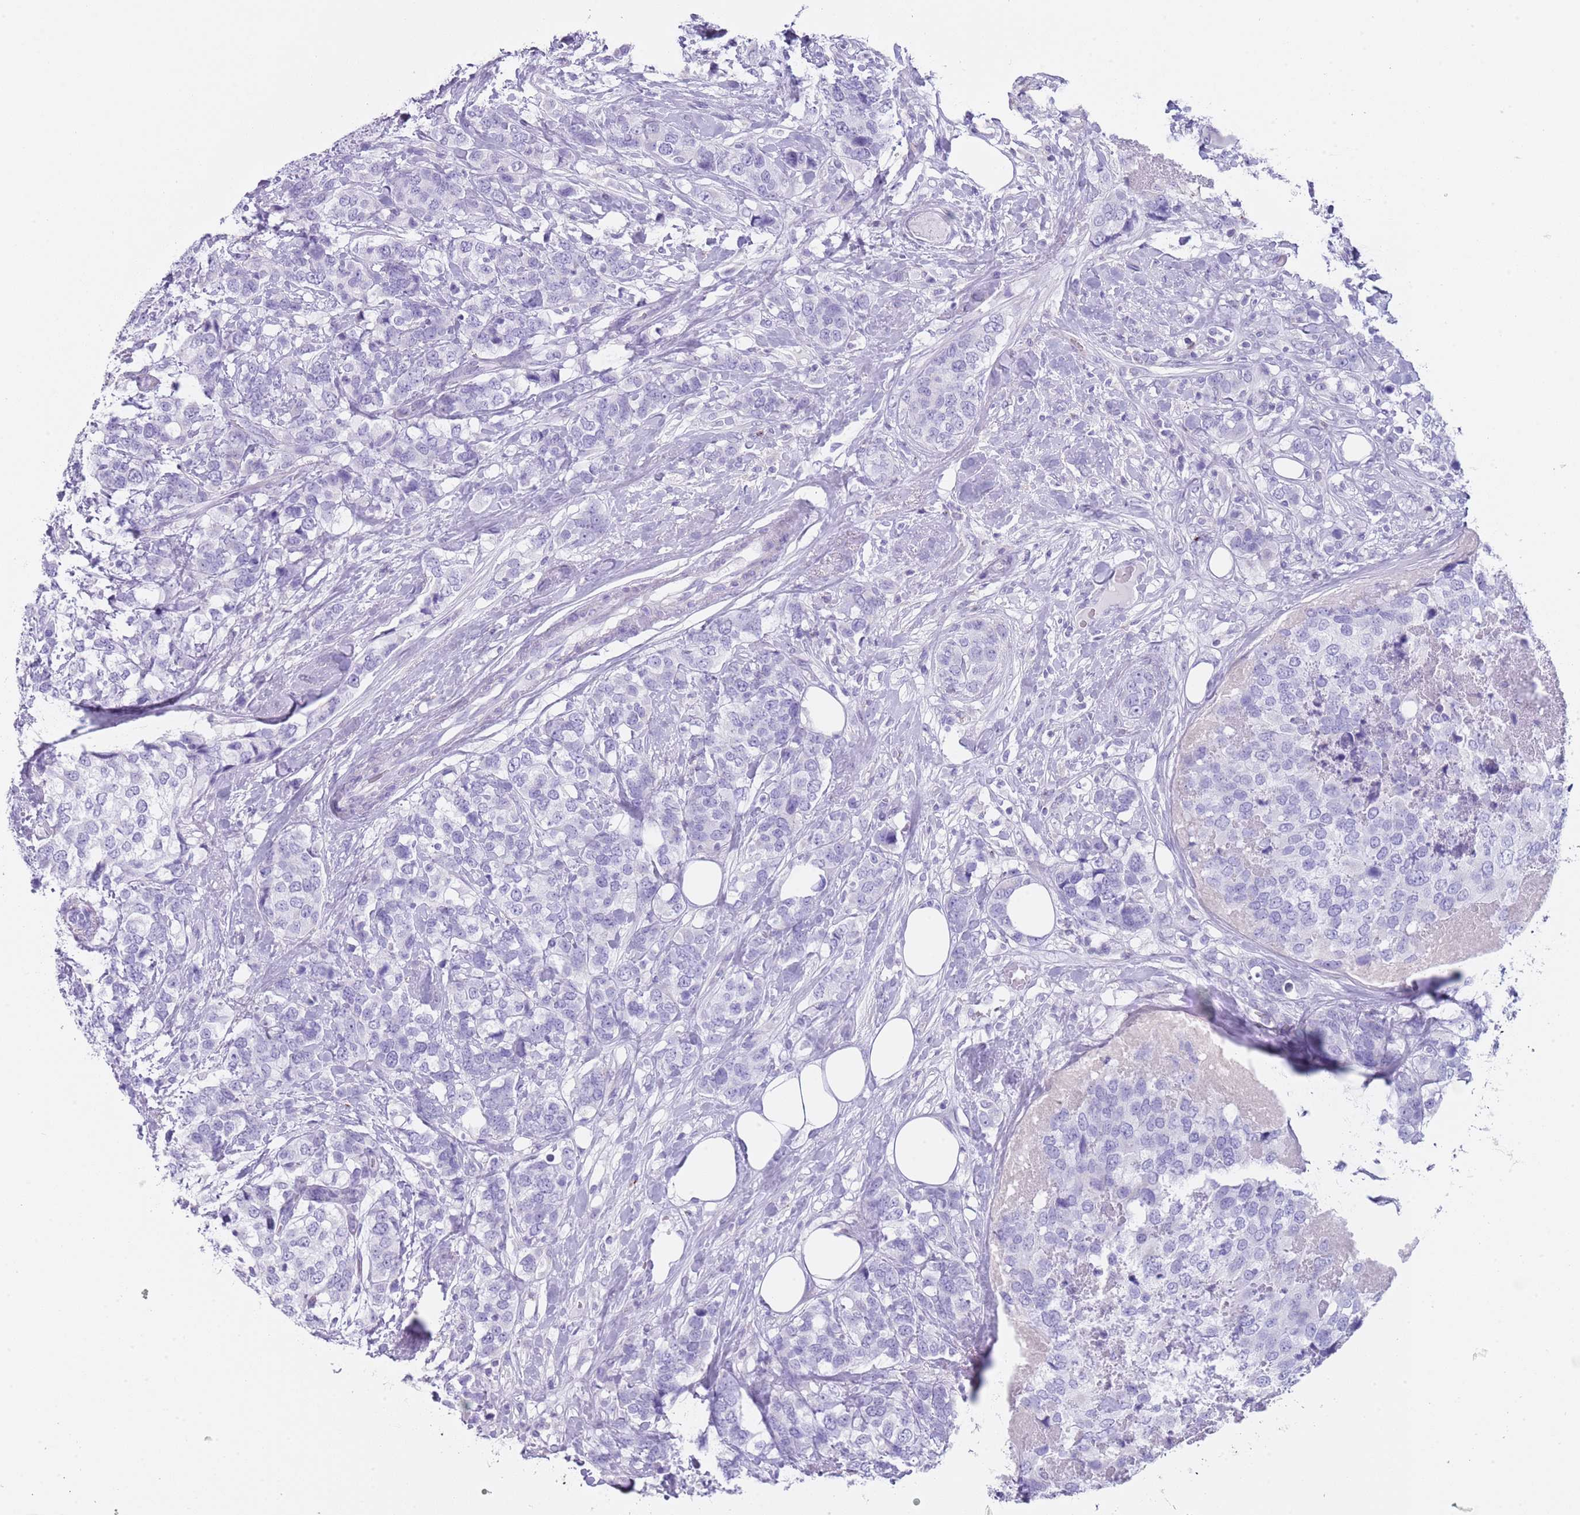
{"staining": {"intensity": "negative", "quantity": "none", "location": "none"}, "tissue": "breast cancer", "cell_type": "Tumor cells", "image_type": "cancer", "snomed": [{"axis": "morphology", "description": "Lobular carcinoma"}, {"axis": "topography", "description": "Breast"}], "caption": "A histopathology image of human breast cancer is negative for staining in tumor cells.", "gene": "NBPF20", "patient": {"sex": "female", "age": 59}}